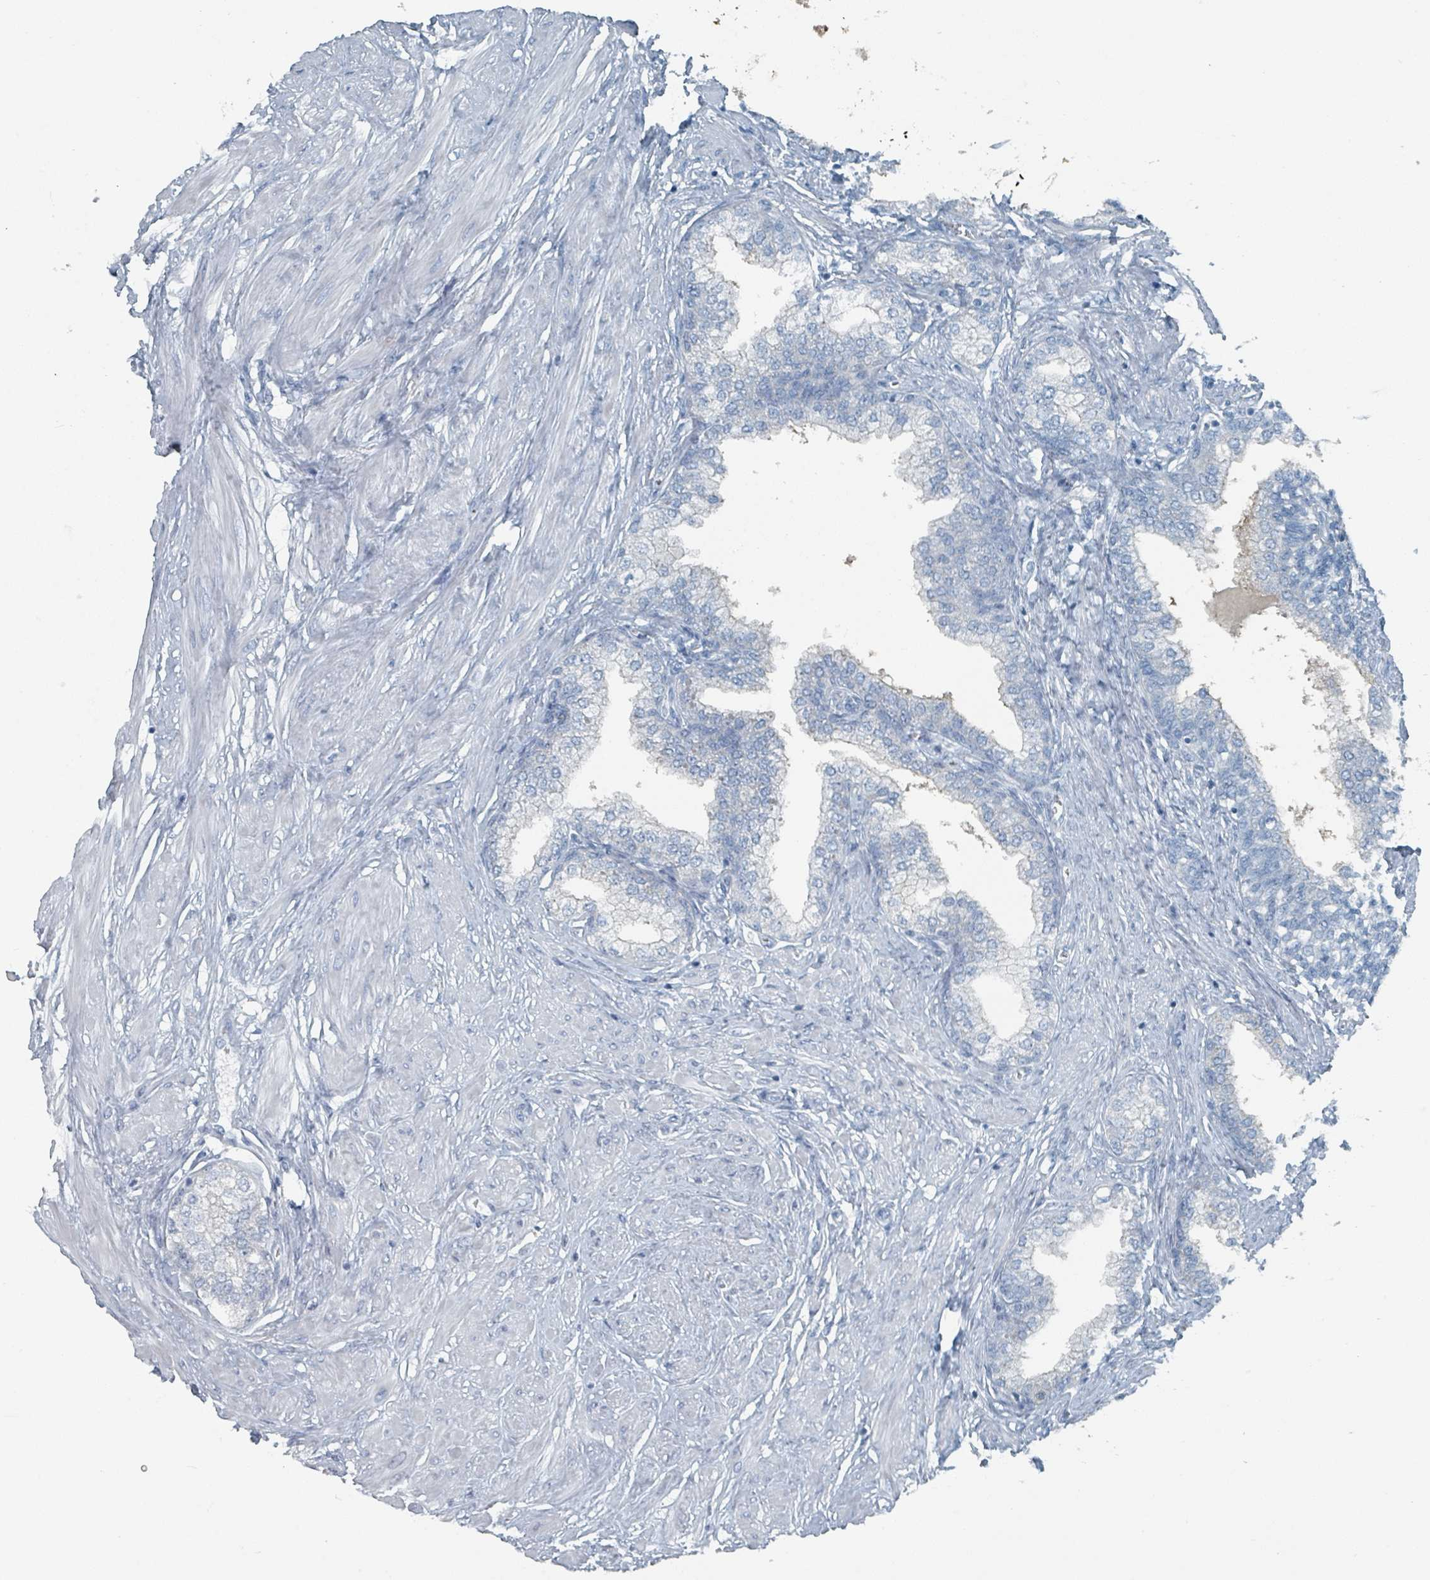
{"staining": {"intensity": "negative", "quantity": "none", "location": "none"}, "tissue": "prostate", "cell_type": "Glandular cells", "image_type": "normal", "snomed": [{"axis": "morphology", "description": "Normal tissue, NOS"}, {"axis": "topography", "description": "Prostate"}], "caption": "Immunohistochemical staining of unremarkable human prostate reveals no significant expression in glandular cells. (DAB (3,3'-diaminobenzidine) IHC, high magnification).", "gene": "GAMT", "patient": {"sex": "male", "age": 60}}